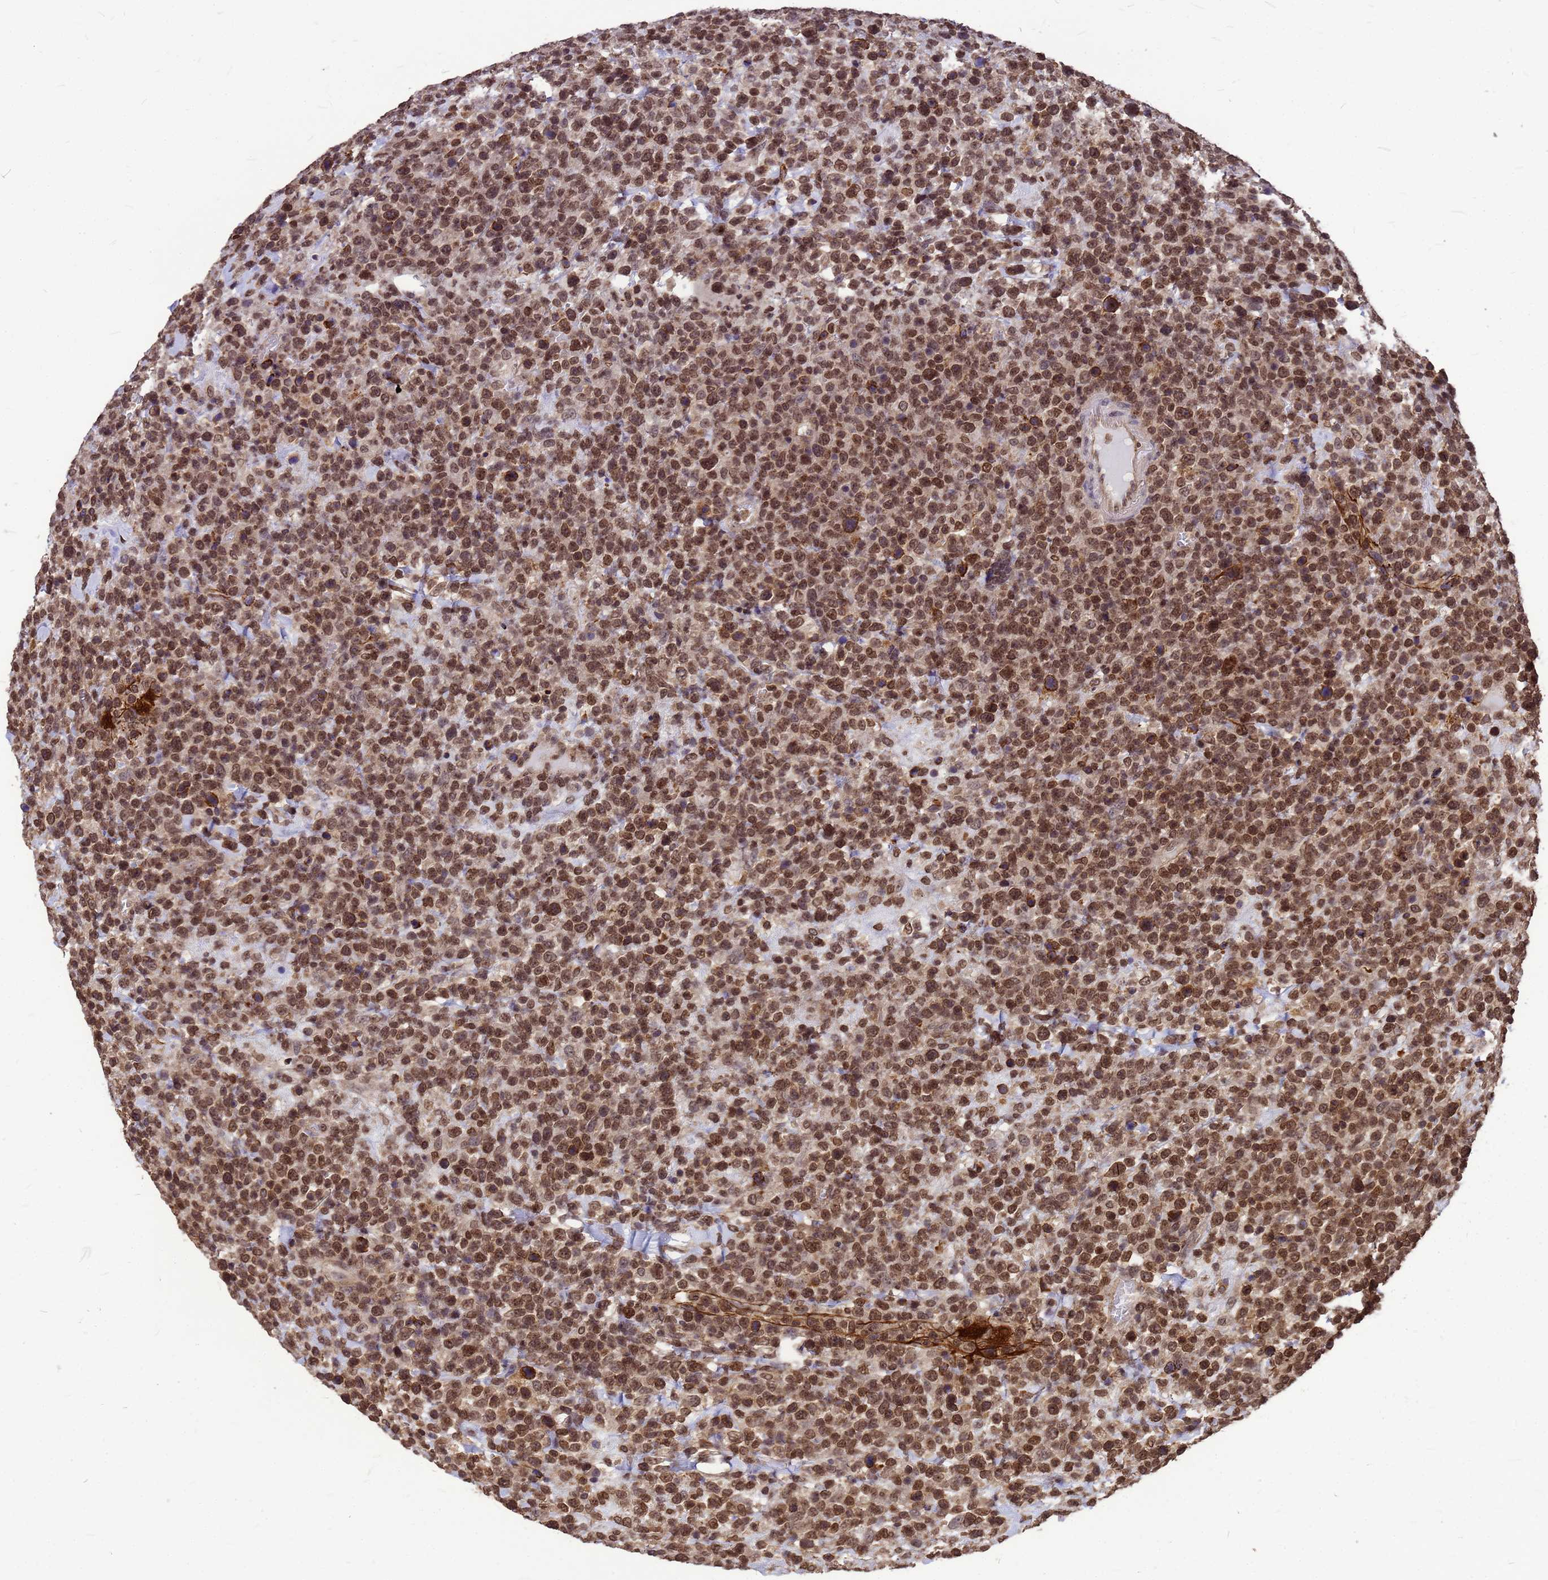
{"staining": {"intensity": "moderate", "quantity": ">75%", "location": "cytoplasmic/membranous,nuclear"}, "tissue": "lymphoma", "cell_type": "Tumor cells", "image_type": "cancer", "snomed": [{"axis": "morphology", "description": "Malignant lymphoma, non-Hodgkin's type, High grade"}, {"axis": "topography", "description": "Colon"}], "caption": "Human high-grade malignant lymphoma, non-Hodgkin's type stained with a brown dye displays moderate cytoplasmic/membranous and nuclear positive positivity in approximately >75% of tumor cells.", "gene": "C1orf35", "patient": {"sex": "female", "age": 53}}